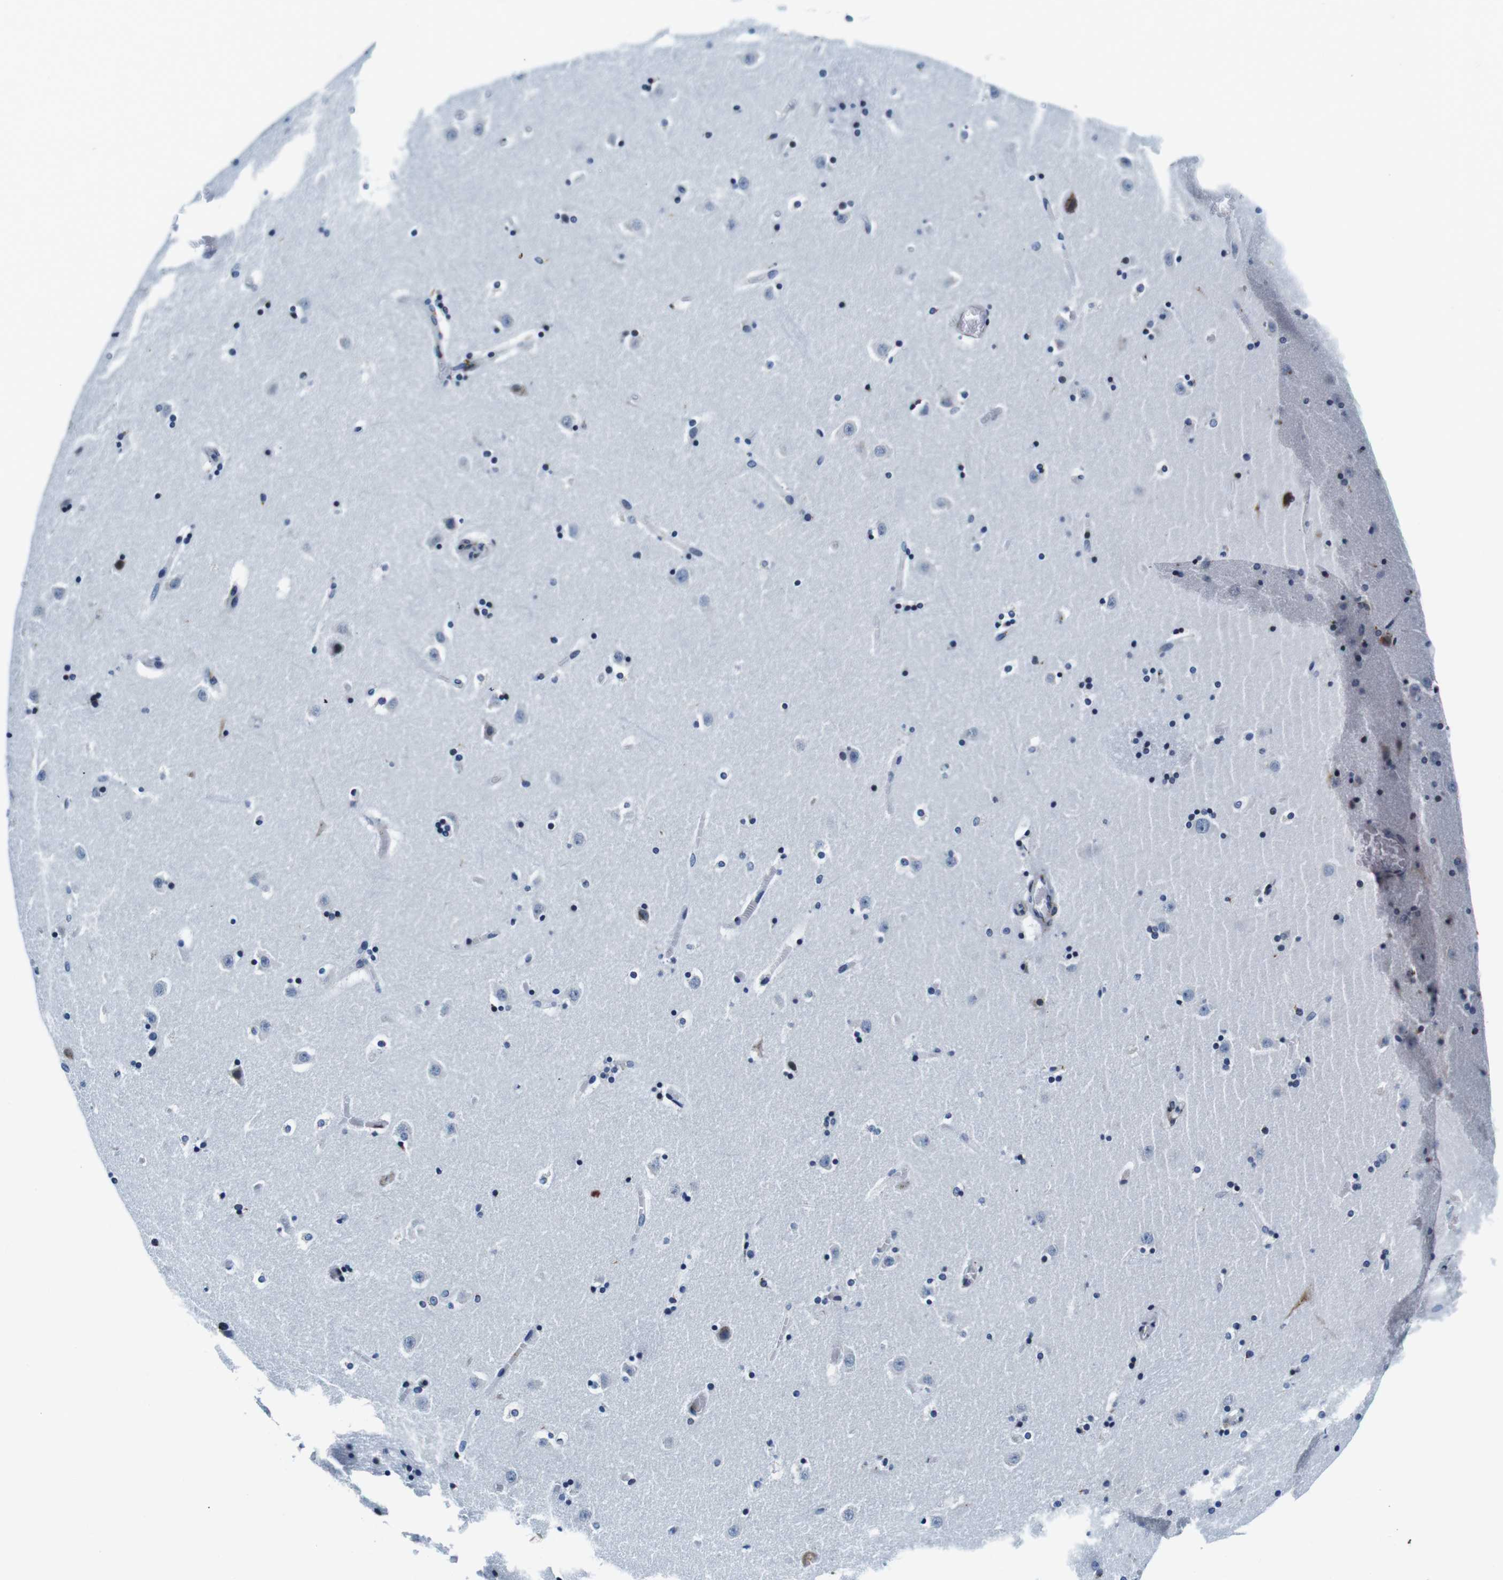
{"staining": {"intensity": "negative", "quantity": "none", "location": "none"}, "tissue": "caudate", "cell_type": "Glial cells", "image_type": "normal", "snomed": [{"axis": "morphology", "description": "Normal tissue, NOS"}, {"axis": "topography", "description": "Lateral ventricle wall"}], "caption": "DAB immunohistochemical staining of benign human caudate demonstrates no significant expression in glial cells. The staining is performed using DAB brown chromogen with nuclei counter-stained in using hematoxylin.", "gene": "FAR2", "patient": {"sex": "male", "age": 45}}